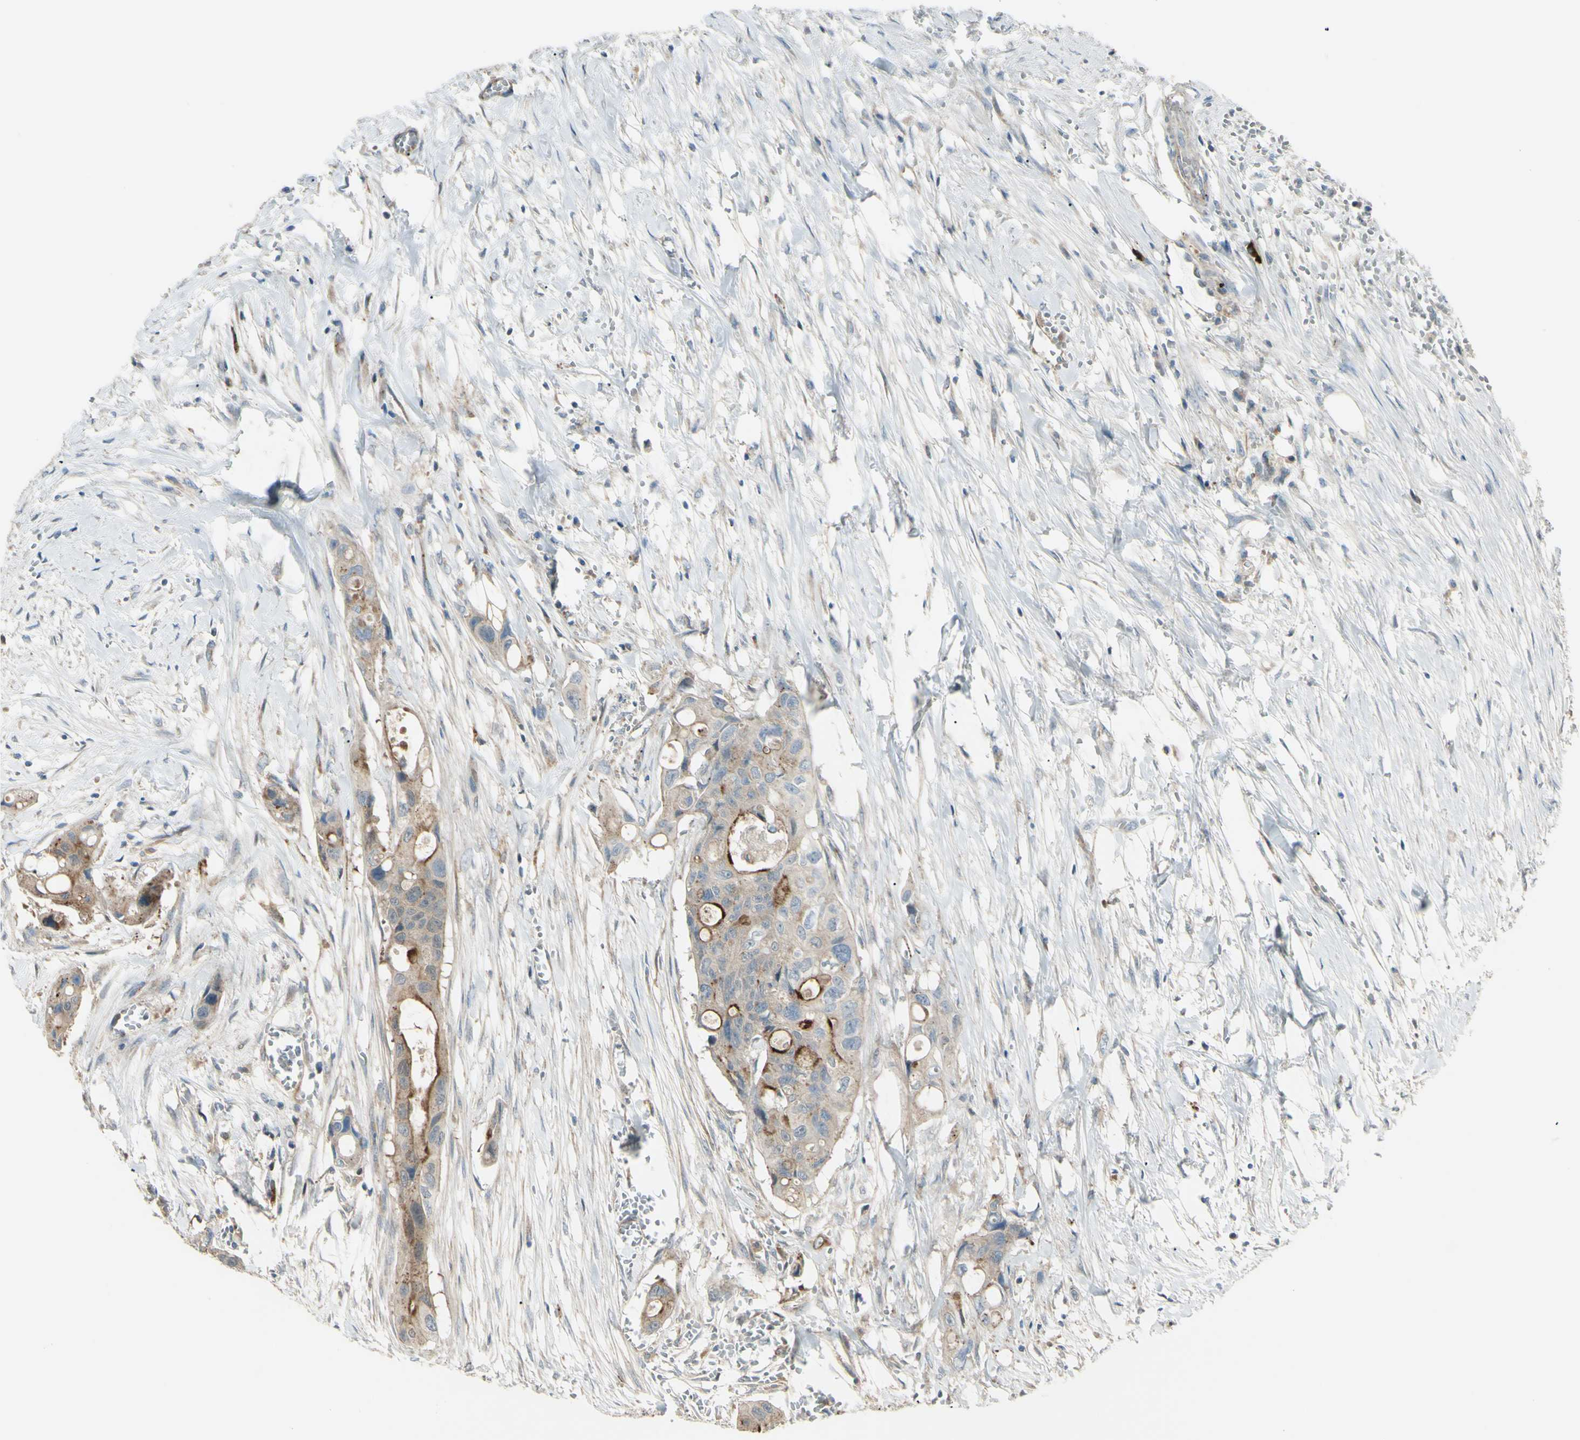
{"staining": {"intensity": "moderate", "quantity": ">75%", "location": "cytoplasmic/membranous"}, "tissue": "colorectal cancer", "cell_type": "Tumor cells", "image_type": "cancer", "snomed": [{"axis": "morphology", "description": "Adenocarcinoma, NOS"}, {"axis": "topography", "description": "Colon"}], "caption": "This image demonstrates colorectal cancer (adenocarcinoma) stained with immunohistochemistry to label a protein in brown. The cytoplasmic/membranous of tumor cells show moderate positivity for the protein. Nuclei are counter-stained blue.", "gene": "LMTK2", "patient": {"sex": "female", "age": 57}}